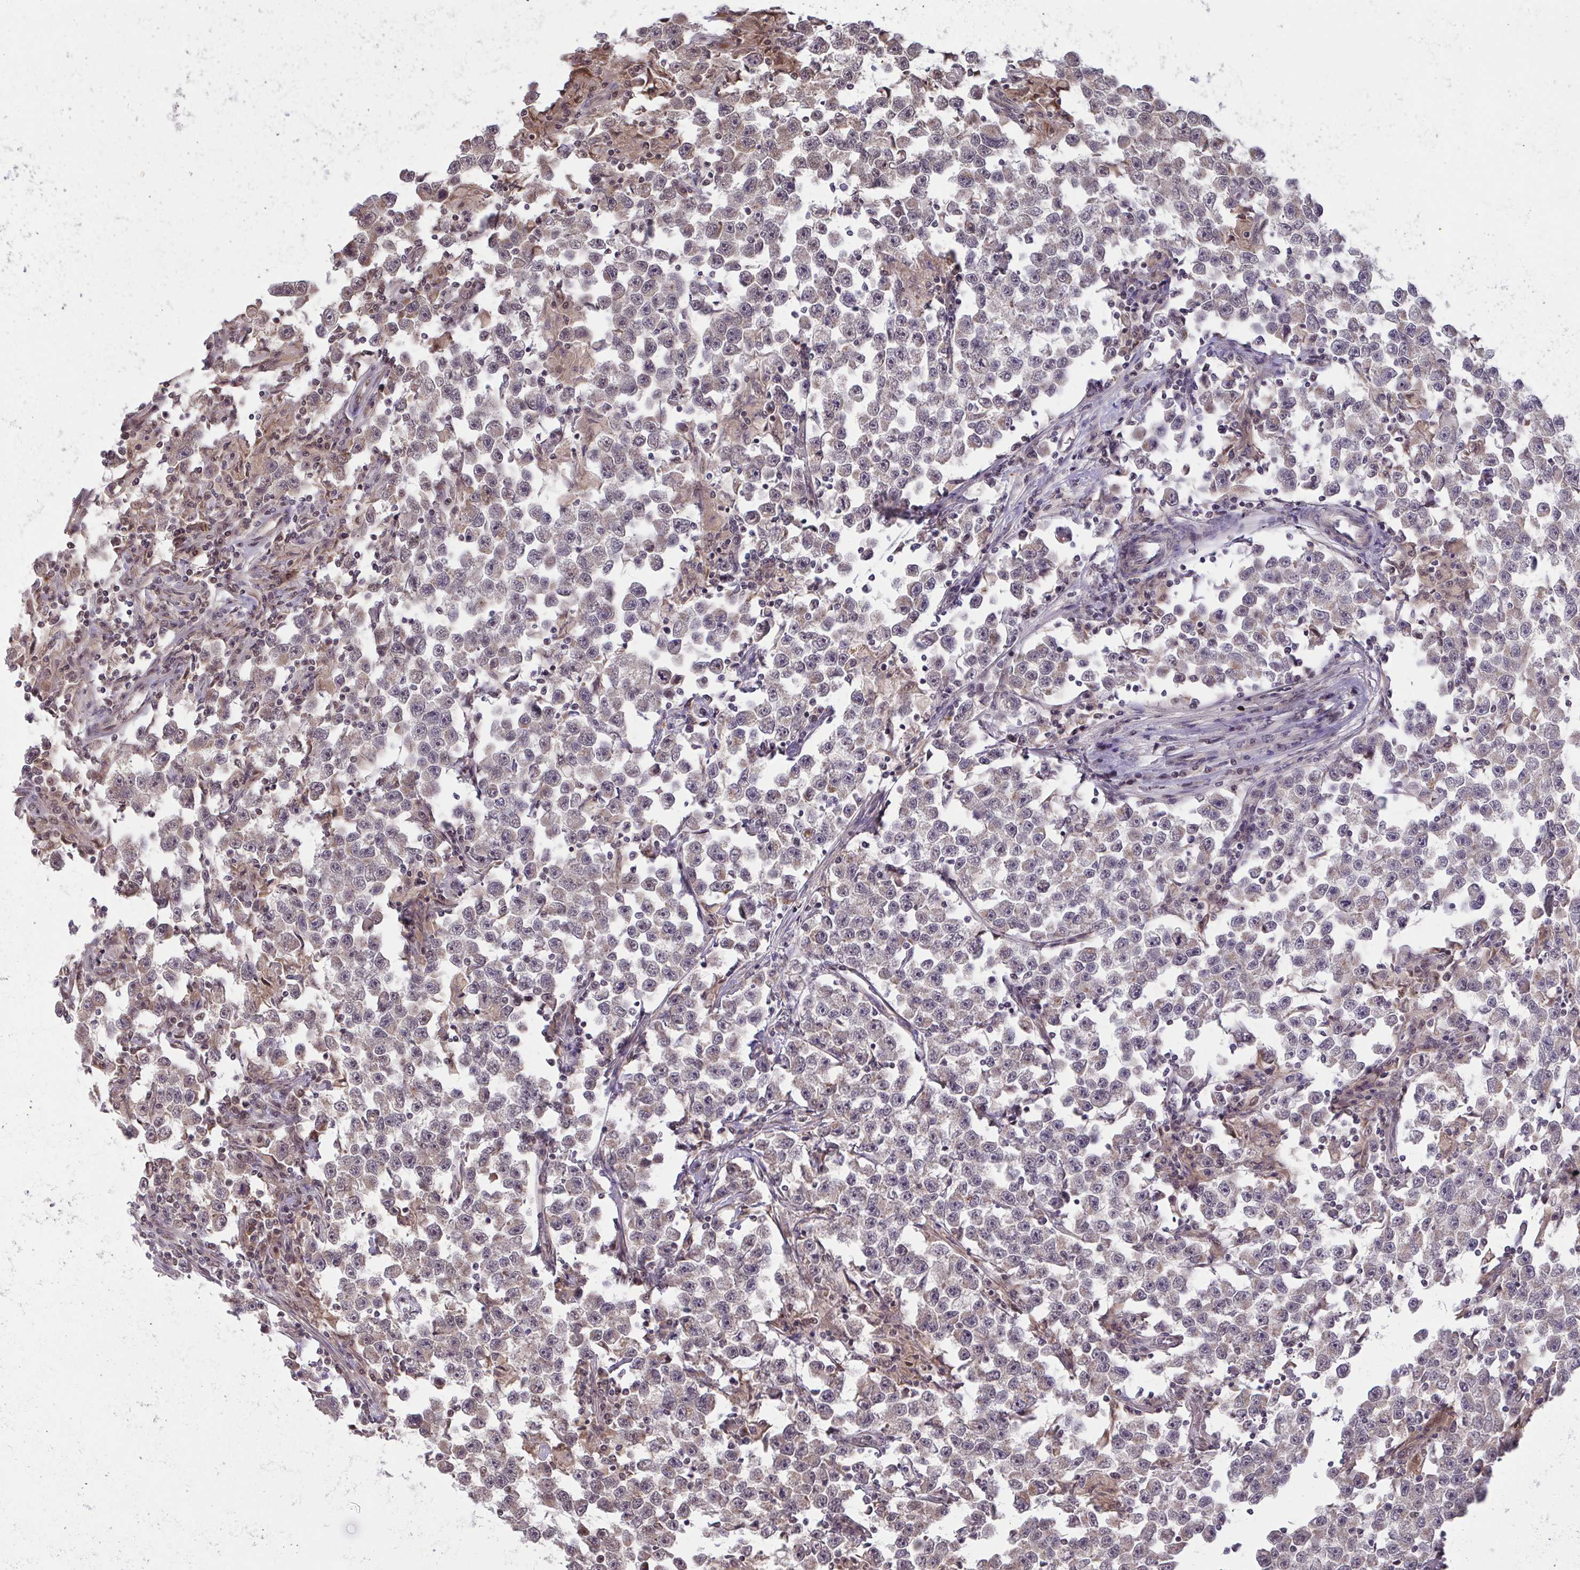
{"staining": {"intensity": "weak", "quantity": "25%-75%", "location": "cytoplasmic/membranous"}, "tissue": "testis cancer", "cell_type": "Tumor cells", "image_type": "cancer", "snomed": [{"axis": "morphology", "description": "Seminoma, NOS"}, {"axis": "topography", "description": "Testis"}], "caption": "Testis cancer stained with DAB immunohistochemistry (IHC) shows low levels of weak cytoplasmic/membranous expression in about 25%-75% of tumor cells. (DAB (3,3'-diaminobenzidine) IHC with brightfield microscopy, high magnification).", "gene": "C9orf64", "patient": {"sex": "male", "age": 33}}